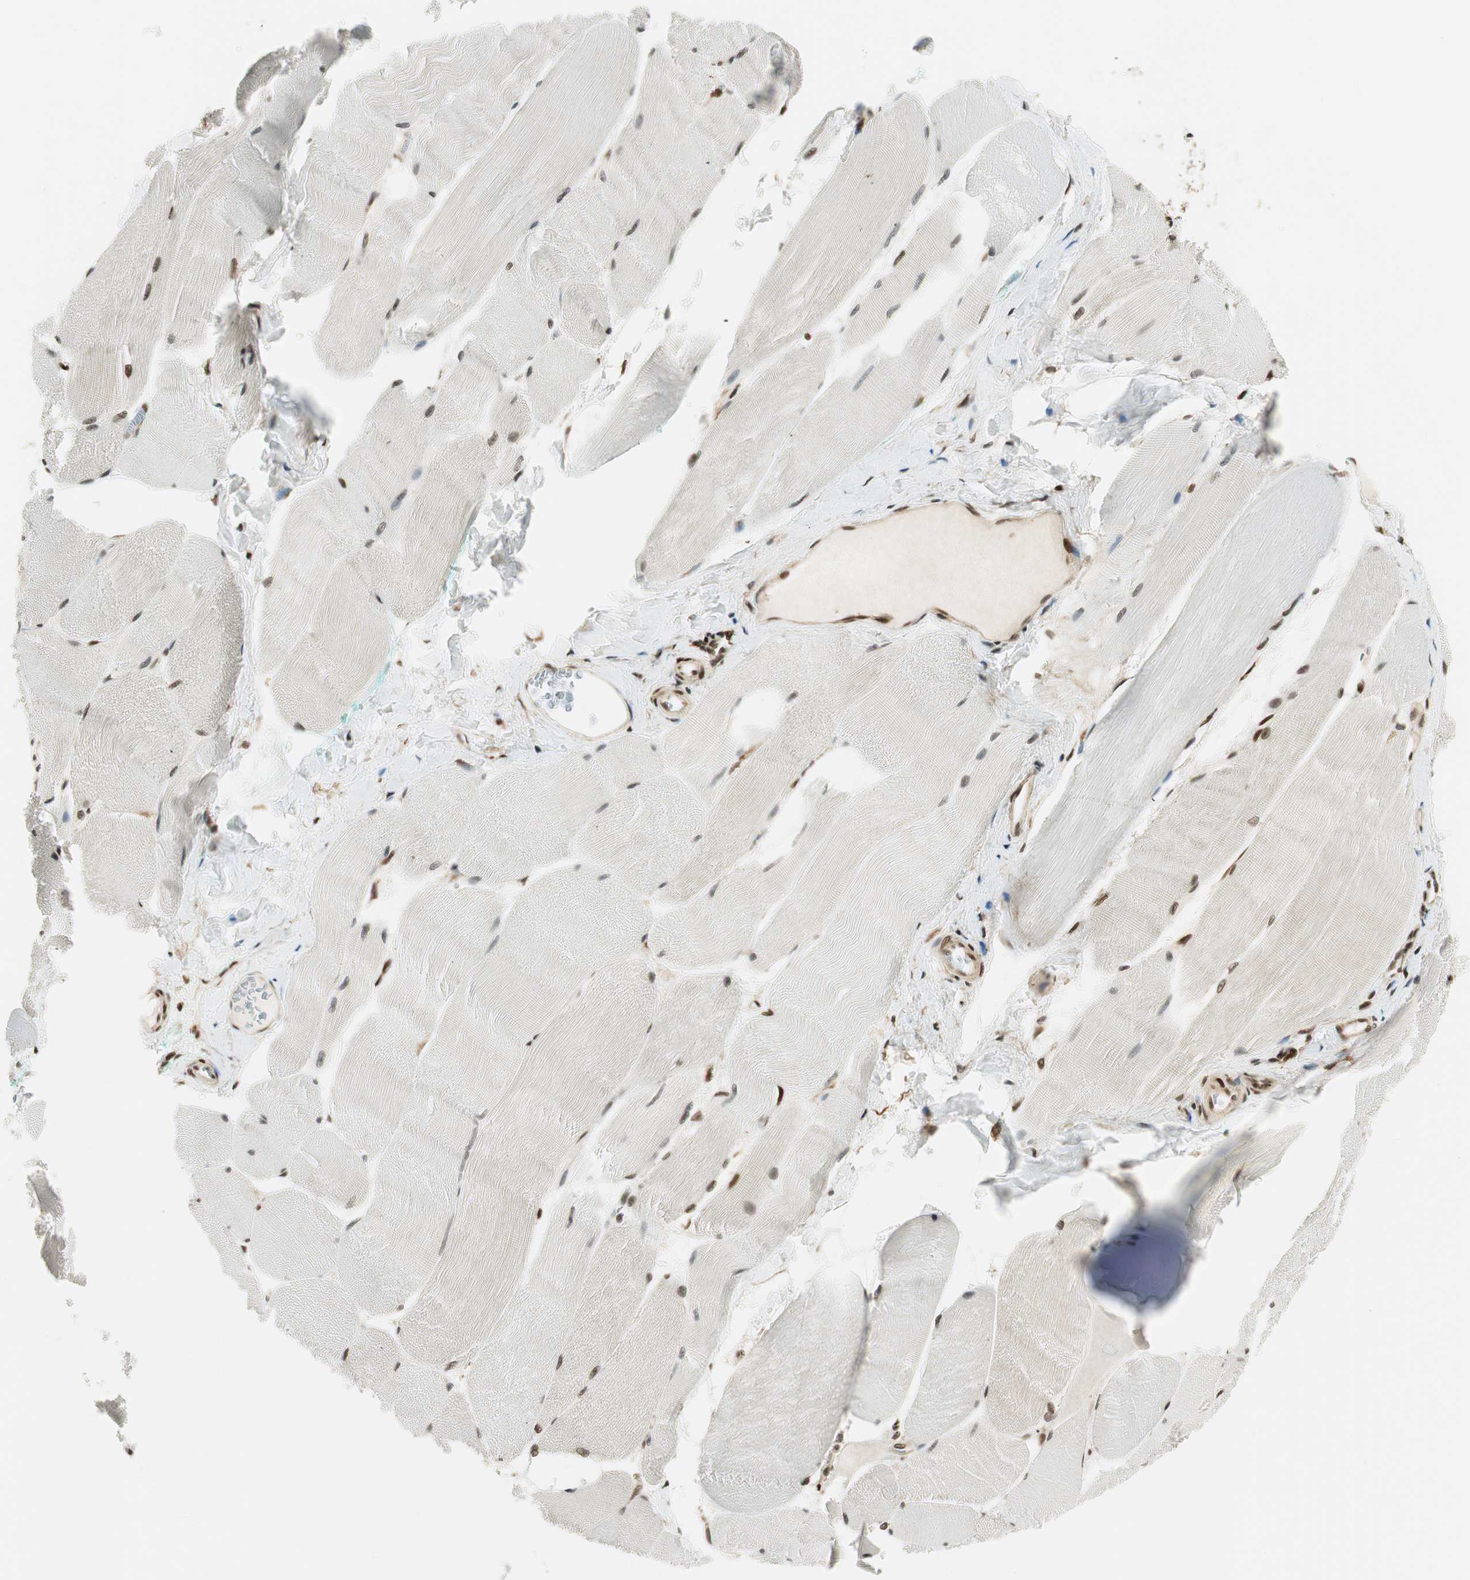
{"staining": {"intensity": "moderate", "quantity": ">75%", "location": "nuclear"}, "tissue": "skeletal muscle", "cell_type": "Myocytes", "image_type": "normal", "snomed": [{"axis": "morphology", "description": "Normal tissue, NOS"}, {"axis": "morphology", "description": "Squamous cell carcinoma, NOS"}, {"axis": "topography", "description": "Skeletal muscle"}], "caption": "IHC micrograph of normal skeletal muscle: skeletal muscle stained using immunohistochemistry demonstrates medium levels of moderate protein expression localized specifically in the nuclear of myocytes, appearing as a nuclear brown color.", "gene": "RING1", "patient": {"sex": "male", "age": 51}}